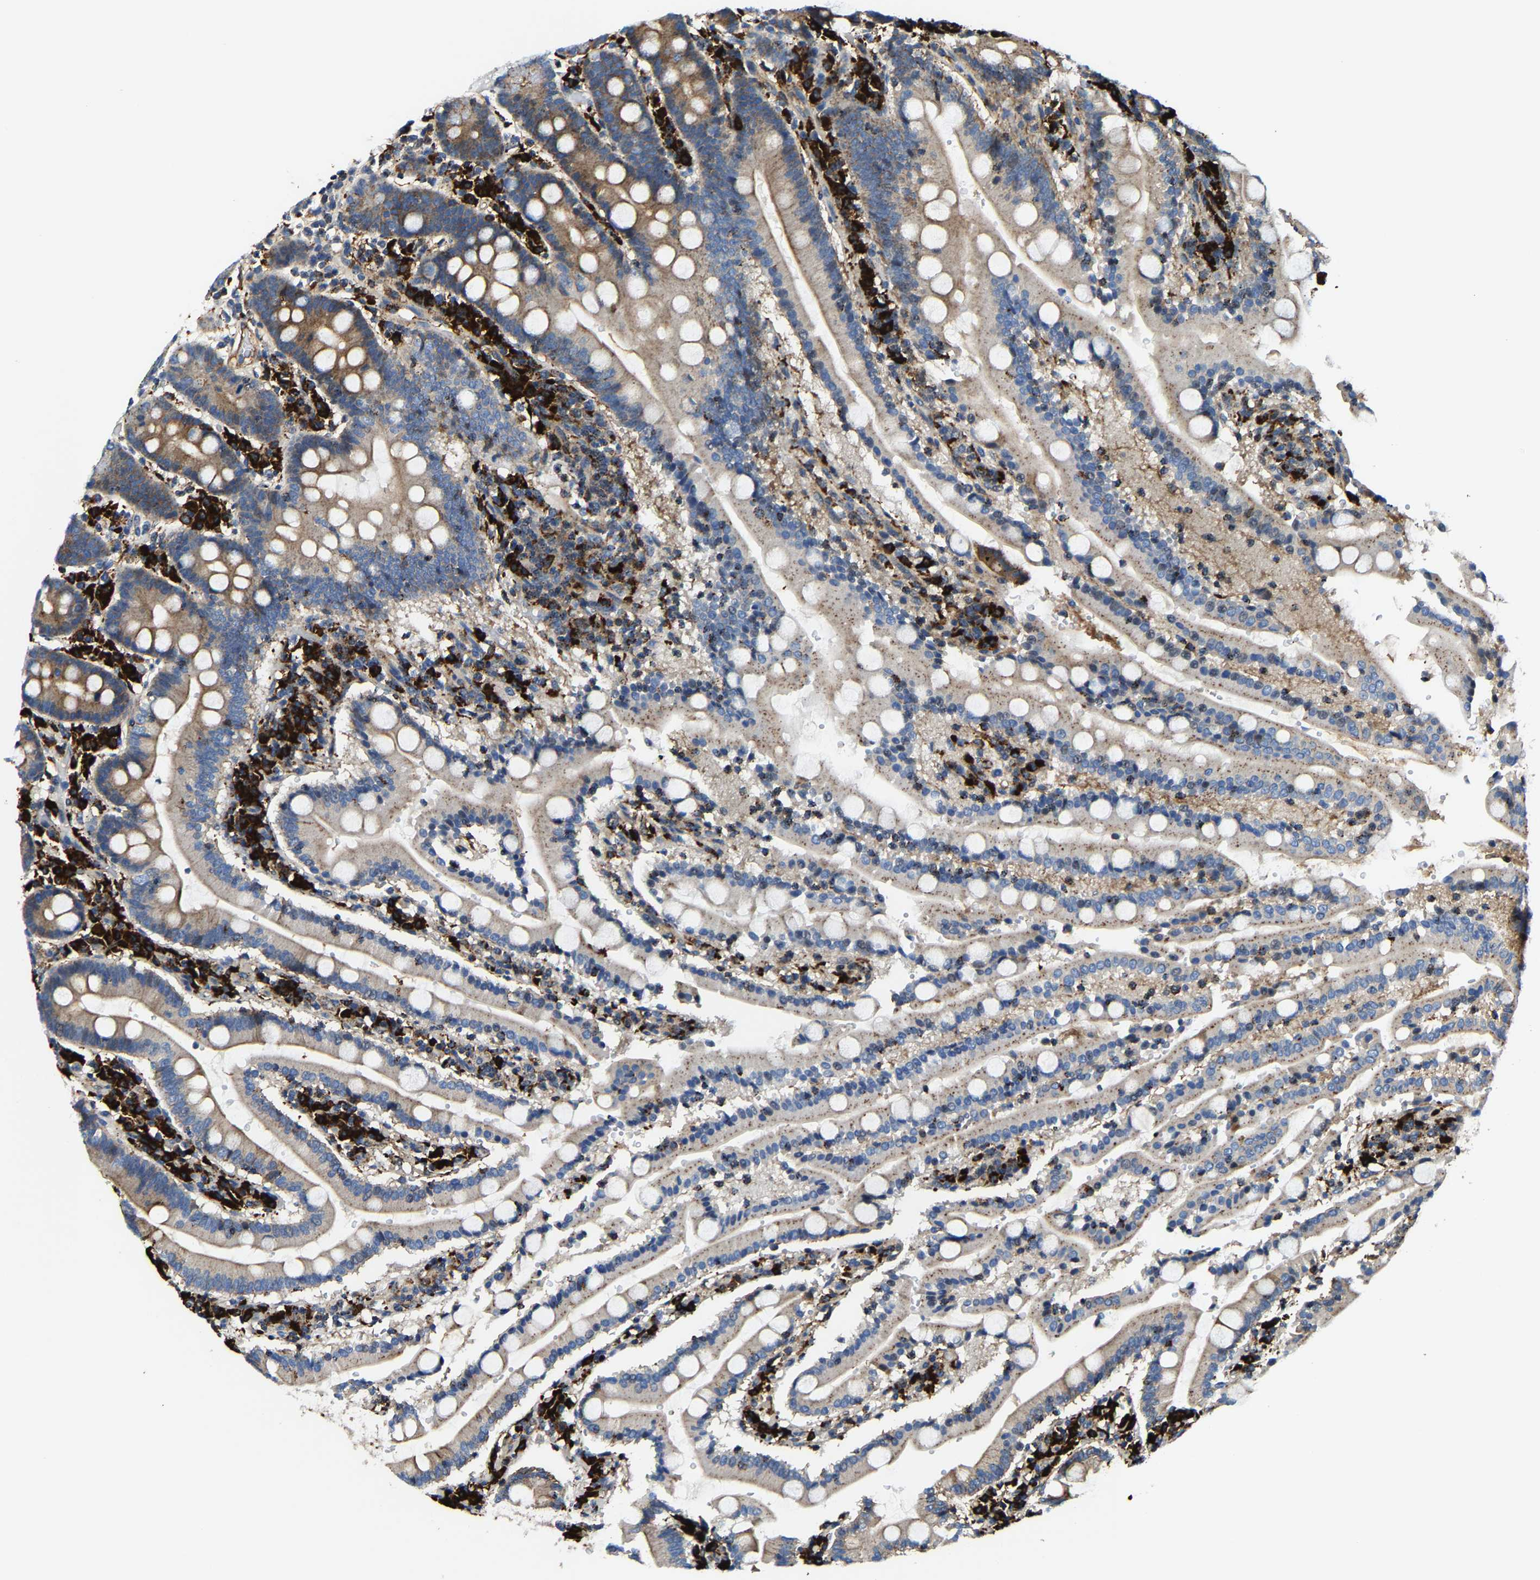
{"staining": {"intensity": "weak", "quantity": "25%-75%", "location": "cytoplasmic/membranous"}, "tissue": "duodenum", "cell_type": "Glandular cells", "image_type": "normal", "snomed": [{"axis": "morphology", "description": "Normal tissue, NOS"}, {"axis": "topography", "description": "Small intestine, NOS"}], "caption": "Immunohistochemical staining of unremarkable human duodenum shows weak cytoplasmic/membranous protein expression in about 25%-75% of glandular cells.", "gene": "DPP7", "patient": {"sex": "female", "age": 71}}